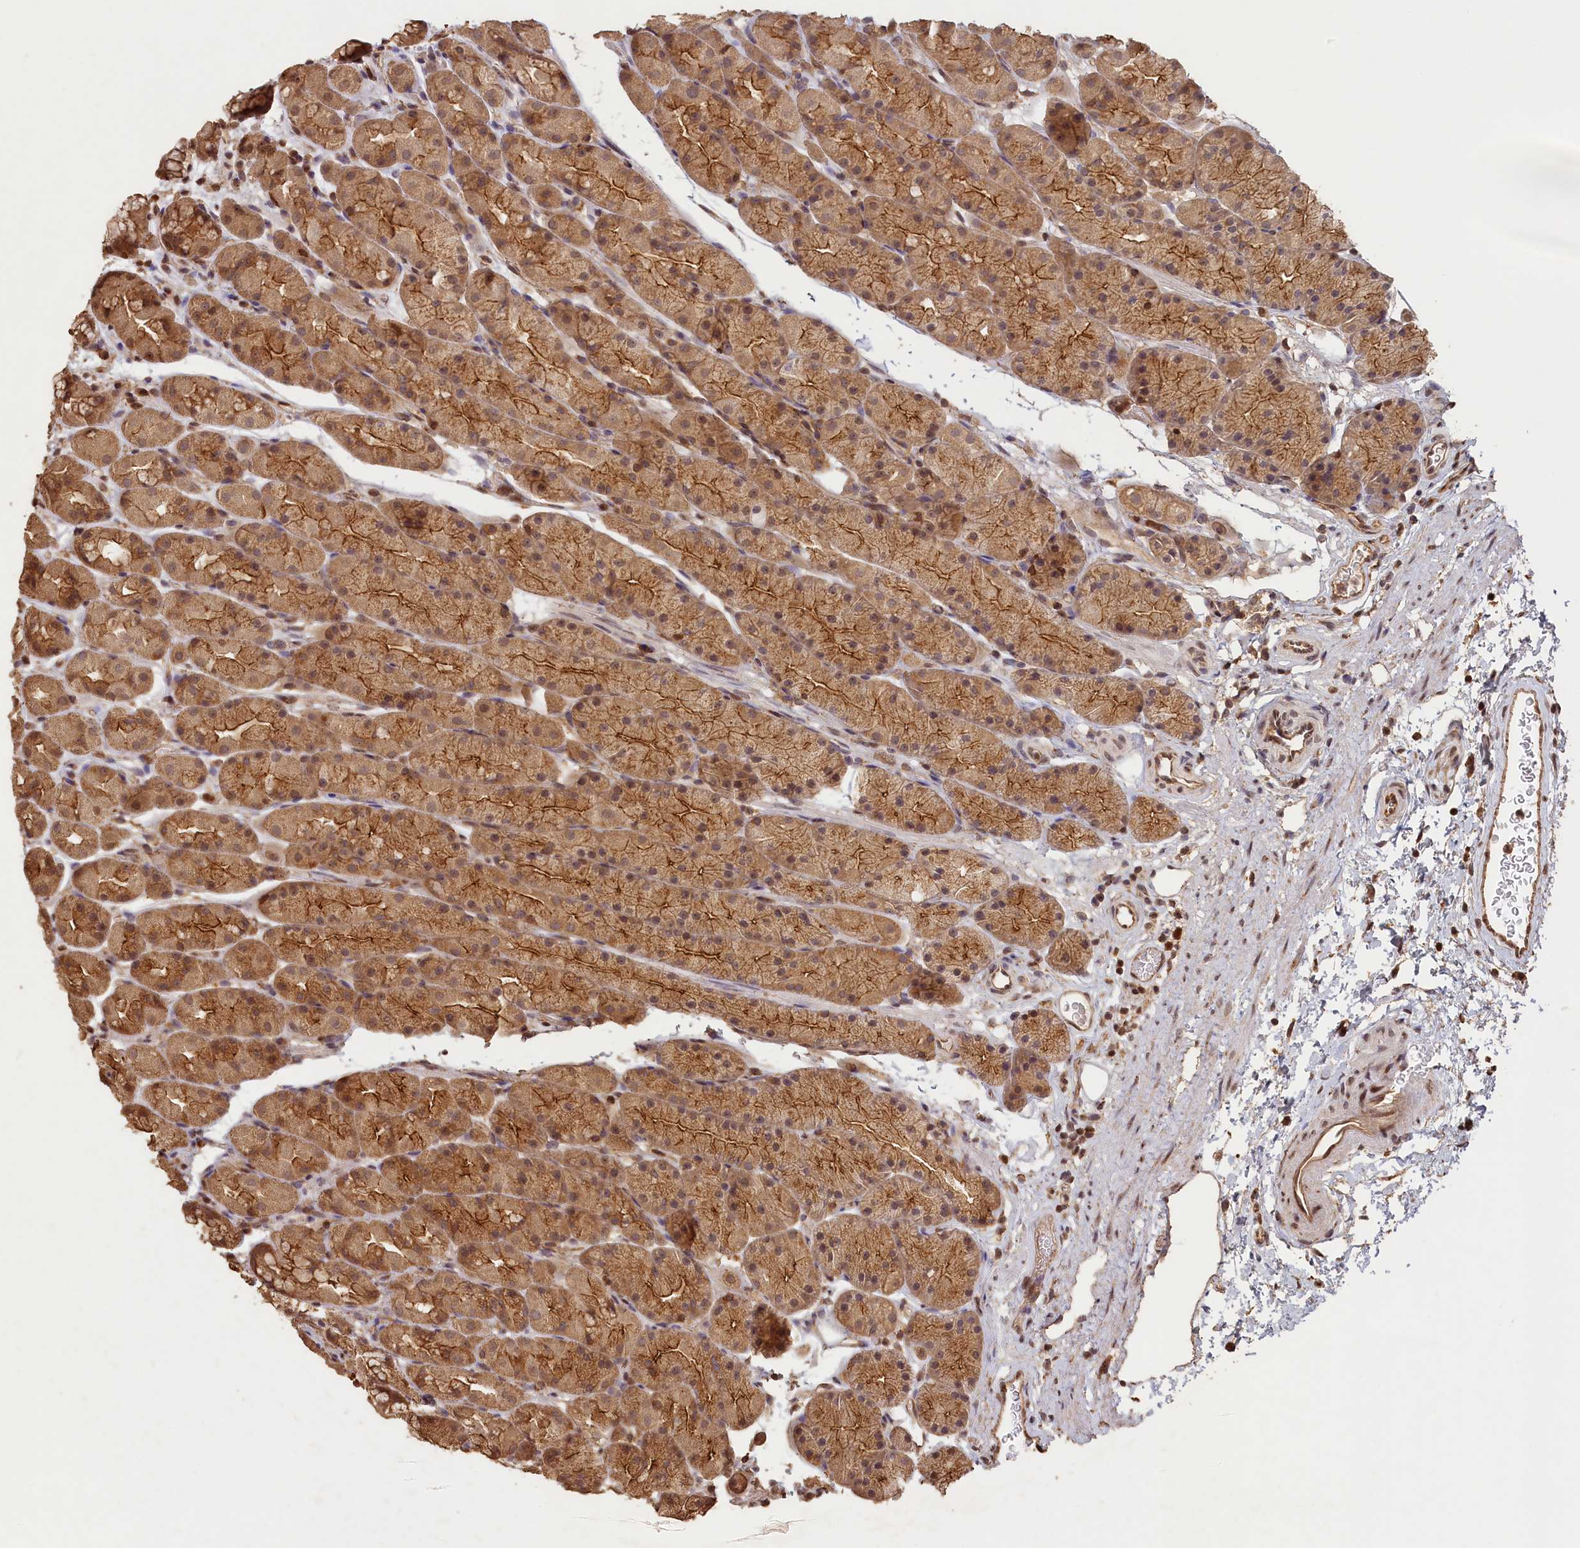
{"staining": {"intensity": "moderate", "quantity": ">75%", "location": "cytoplasmic/membranous"}, "tissue": "stomach", "cell_type": "Glandular cells", "image_type": "normal", "snomed": [{"axis": "morphology", "description": "Normal tissue, NOS"}, {"axis": "topography", "description": "Stomach, upper"}, {"axis": "topography", "description": "Stomach"}], "caption": "A high-resolution photomicrograph shows immunohistochemistry (IHC) staining of benign stomach, which demonstrates moderate cytoplasmic/membranous positivity in approximately >75% of glandular cells.", "gene": "MADD", "patient": {"sex": "male", "age": 47}}